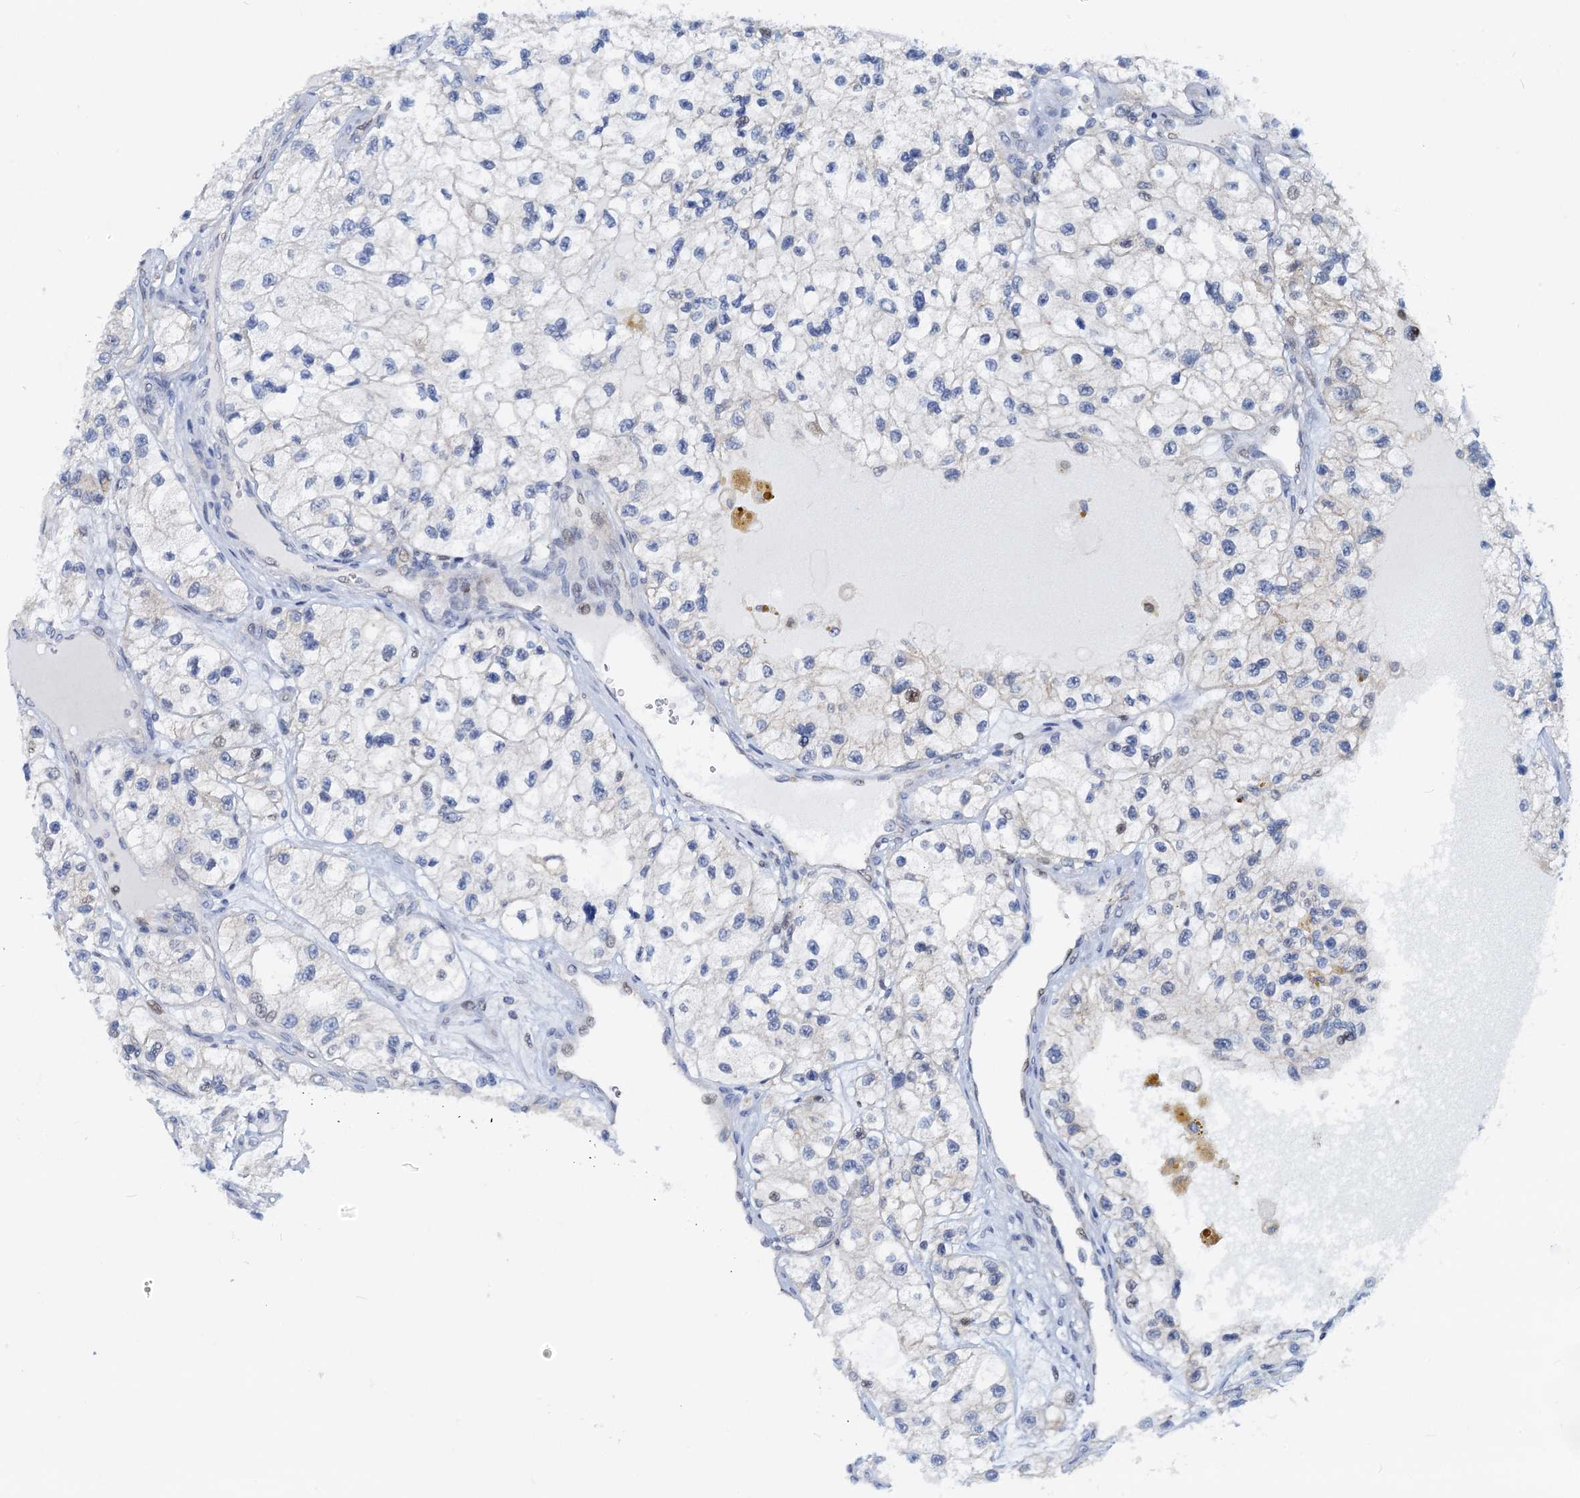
{"staining": {"intensity": "negative", "quantity": "none", "location": "none"}, "tissue": "renal cancer", "cell_type": "Tumor cells", "image_type": "cancer", "snomed": [{"axis": "morphology", "description": "Adenocarcinoma, NOS"}, {"axis": "topography", "description": "Kidney"}], "caption": "Immunohistochemistry (IHC) histopathology image of human renal cancer stained for a protein (brown), which demonstrates no positivity in tumor cells.", "gene": "PTGES3", "patient": {"sex": "female", "age": 57}}